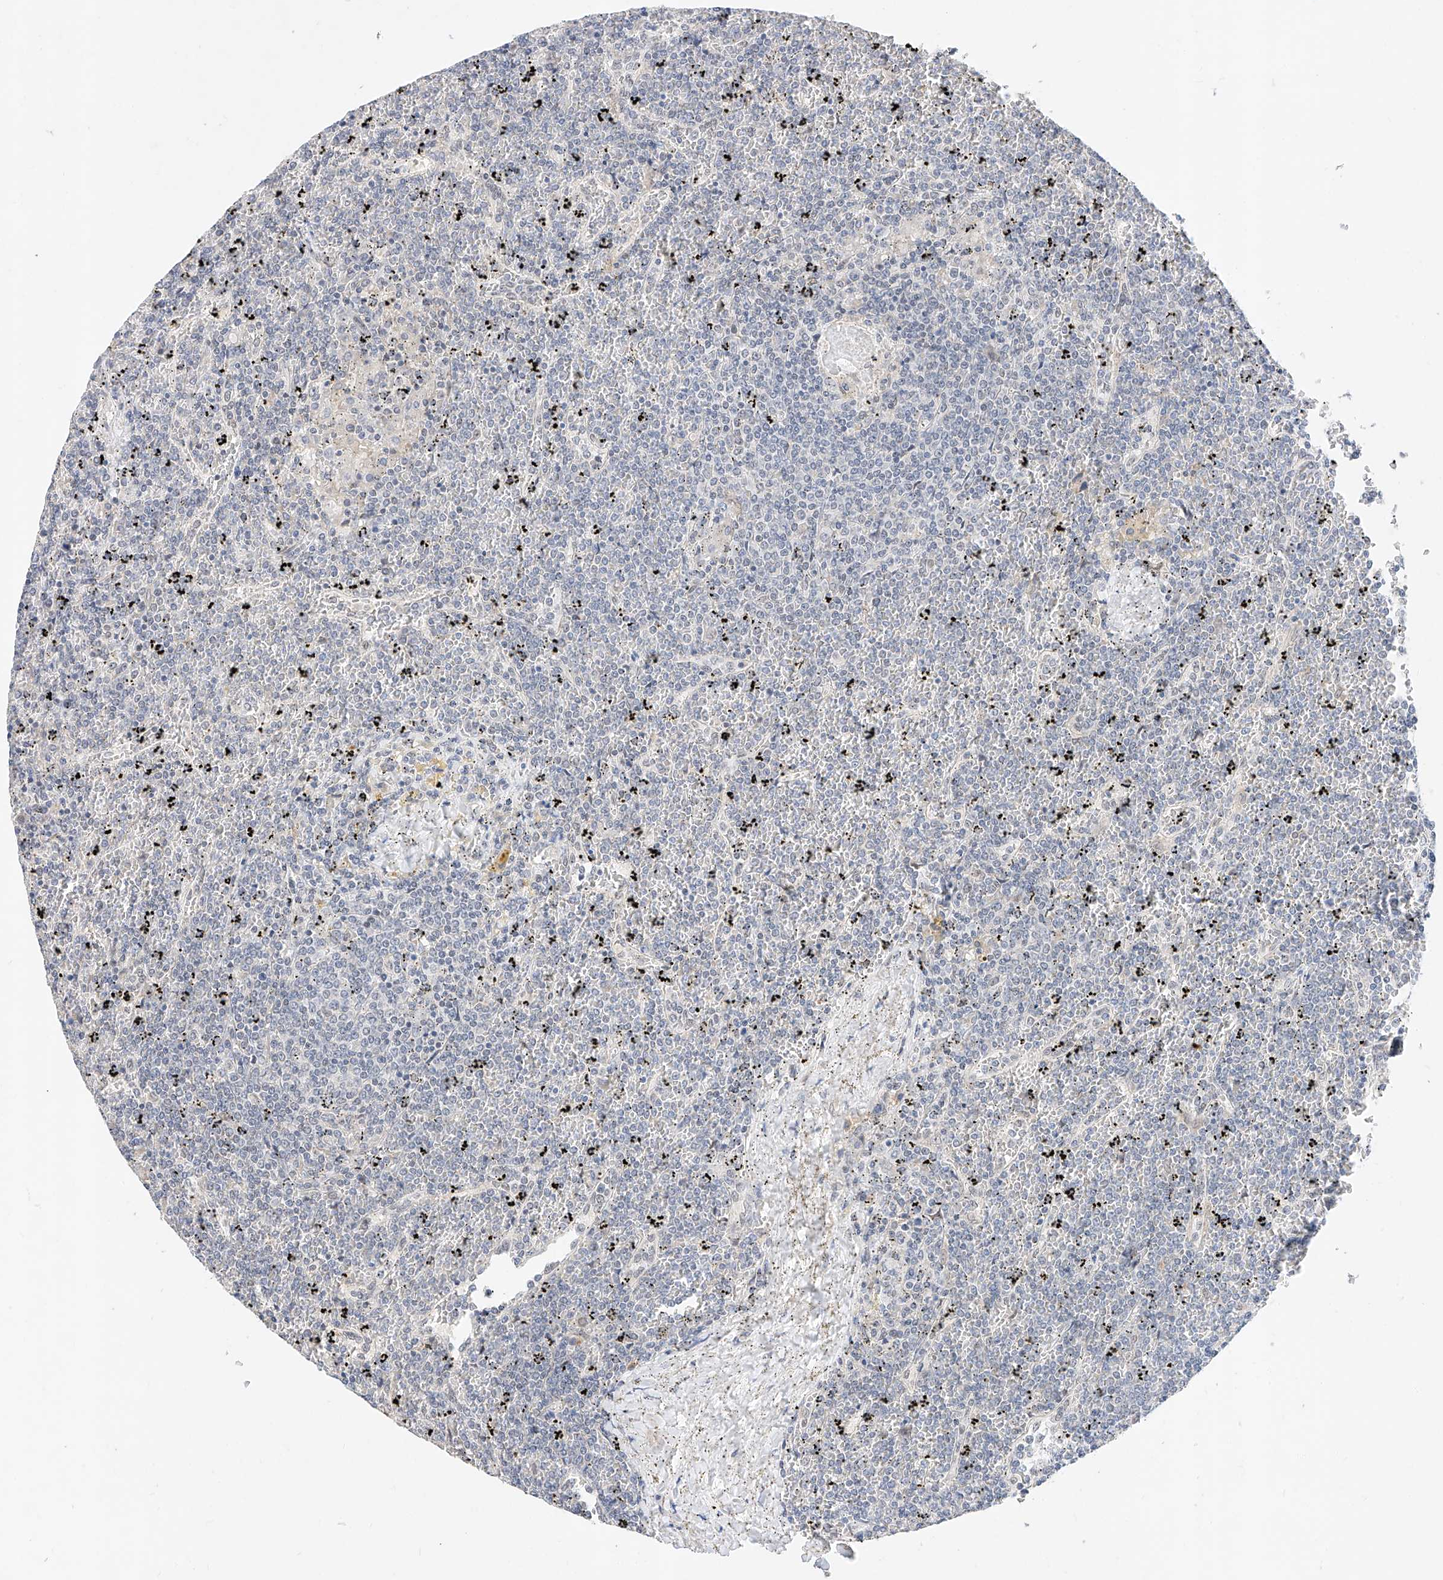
{"staining": {"intensity": "negative", "quantity": "none", "location": "none"}, "tissue": "lymphoma", "cell_type": "Tumor cells", "image_type": "cancer", "snomed": [{"axis": "morphology", "description": "Malignant lymphoma, non-Hodgkin's type, Low grade"}, {"axis": "topography", "description": "Spleen"}], "caption": "Immunohistochemistry image of malignant lymphoma, non-Hodgkin's type (low-grade) stained for a protein (brown), which demonstrates no staining in tumor cells.", "gene": "KCNJ1", "patient": {"sex": "female", "age": 19}}